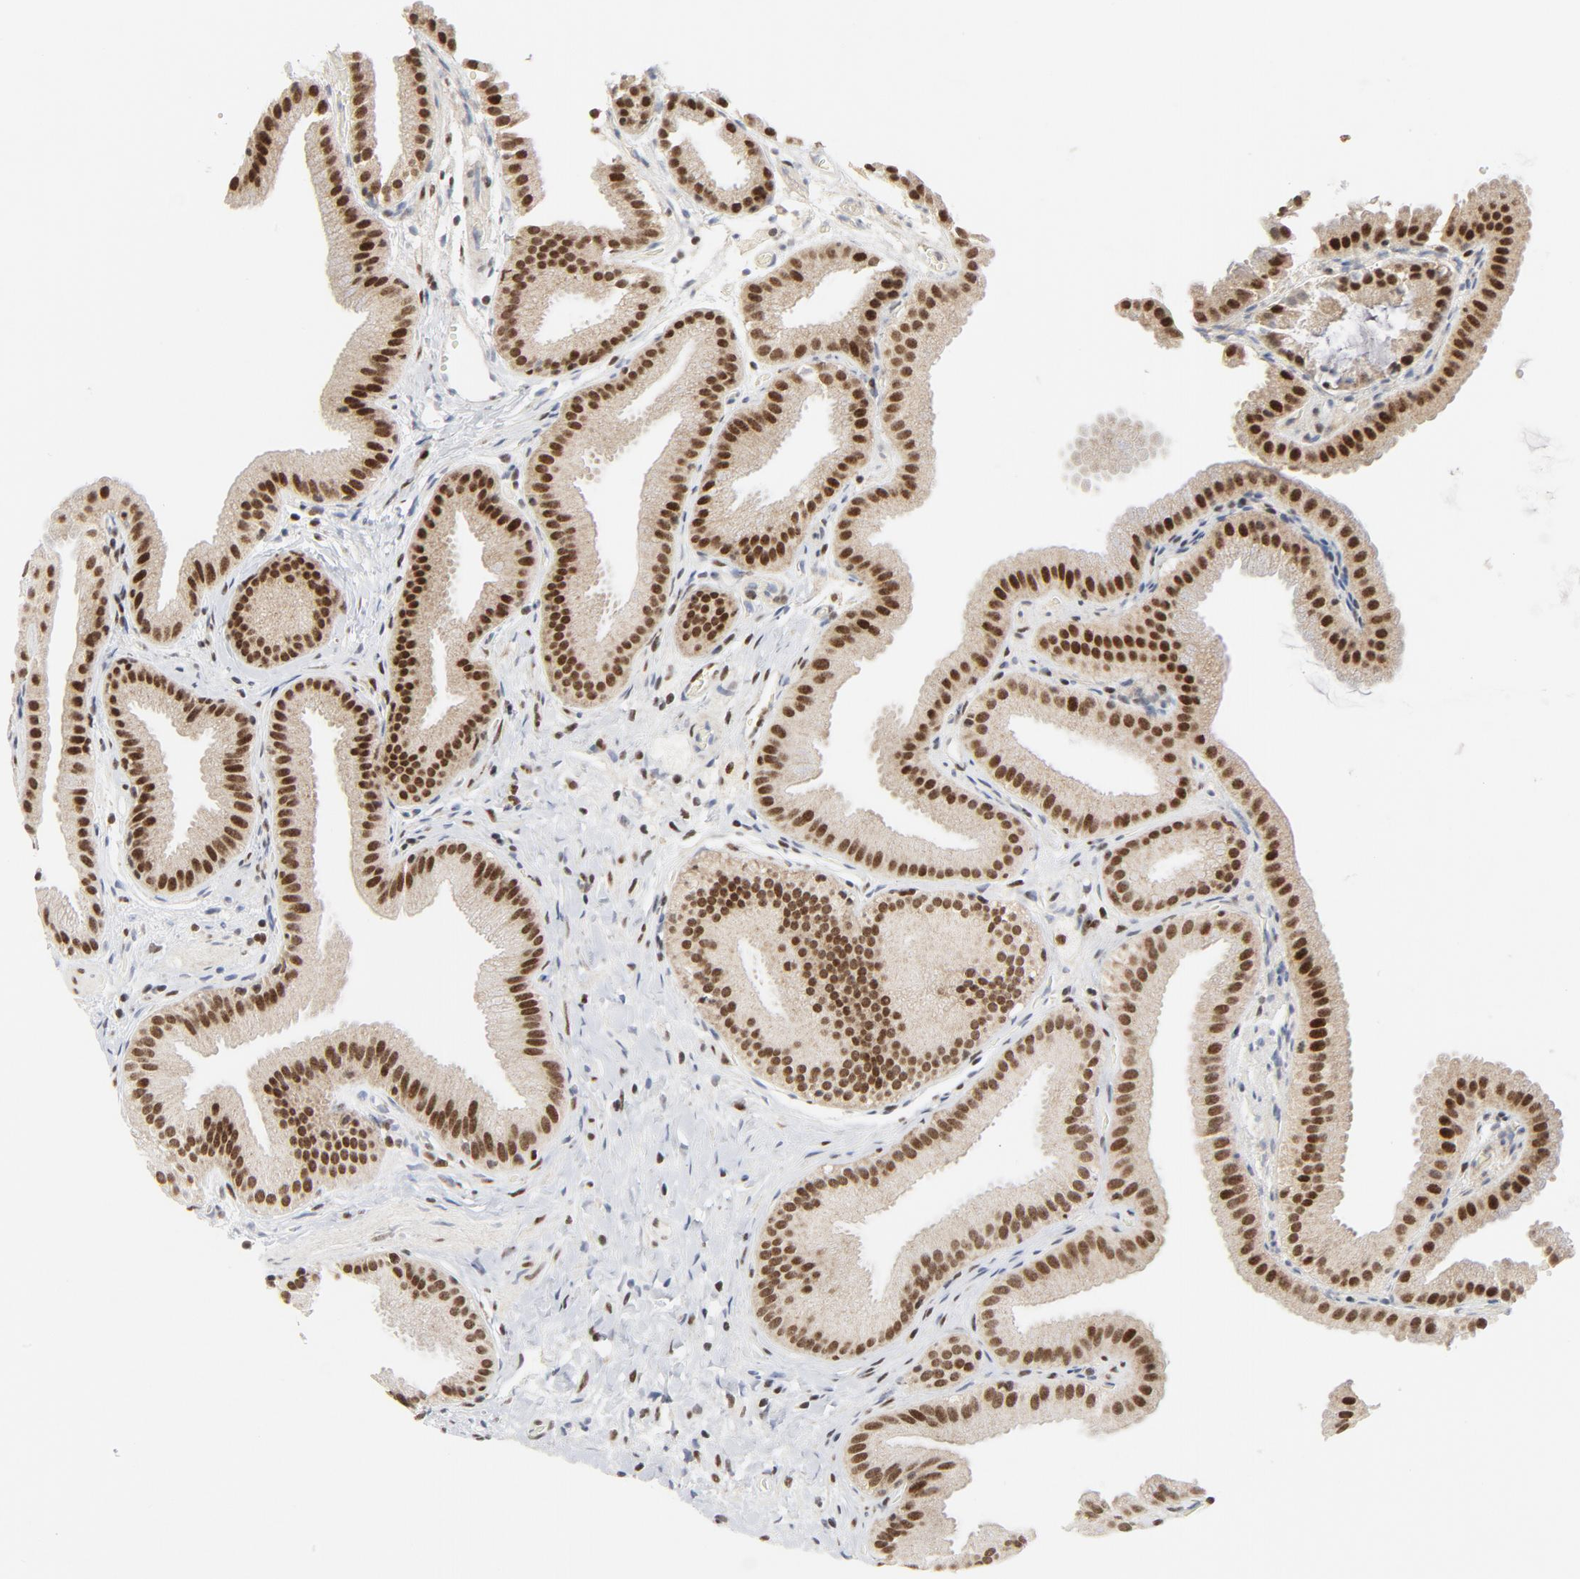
{"staining": {"intensity": "strong", "quantity": ">75%", "location": "nuclear"}, "tissue": "gallbladder", "cell_type": "Glandular cells", "image_type": "normal", "snomed": [{"axis": "morphology", "description": "Normal tissue, NOS"}, {"axis": "topography", "description": "Gallbladder"}], "caption": "High-power microscopy captured an immunohistochemistry (IHC) micrograph of benign gallbladder, revealing strong nuclear positivity in approximately >75% of glandular cells.", "gene": "ERCC1", "patient": {"sex": "female", "age": 63}}